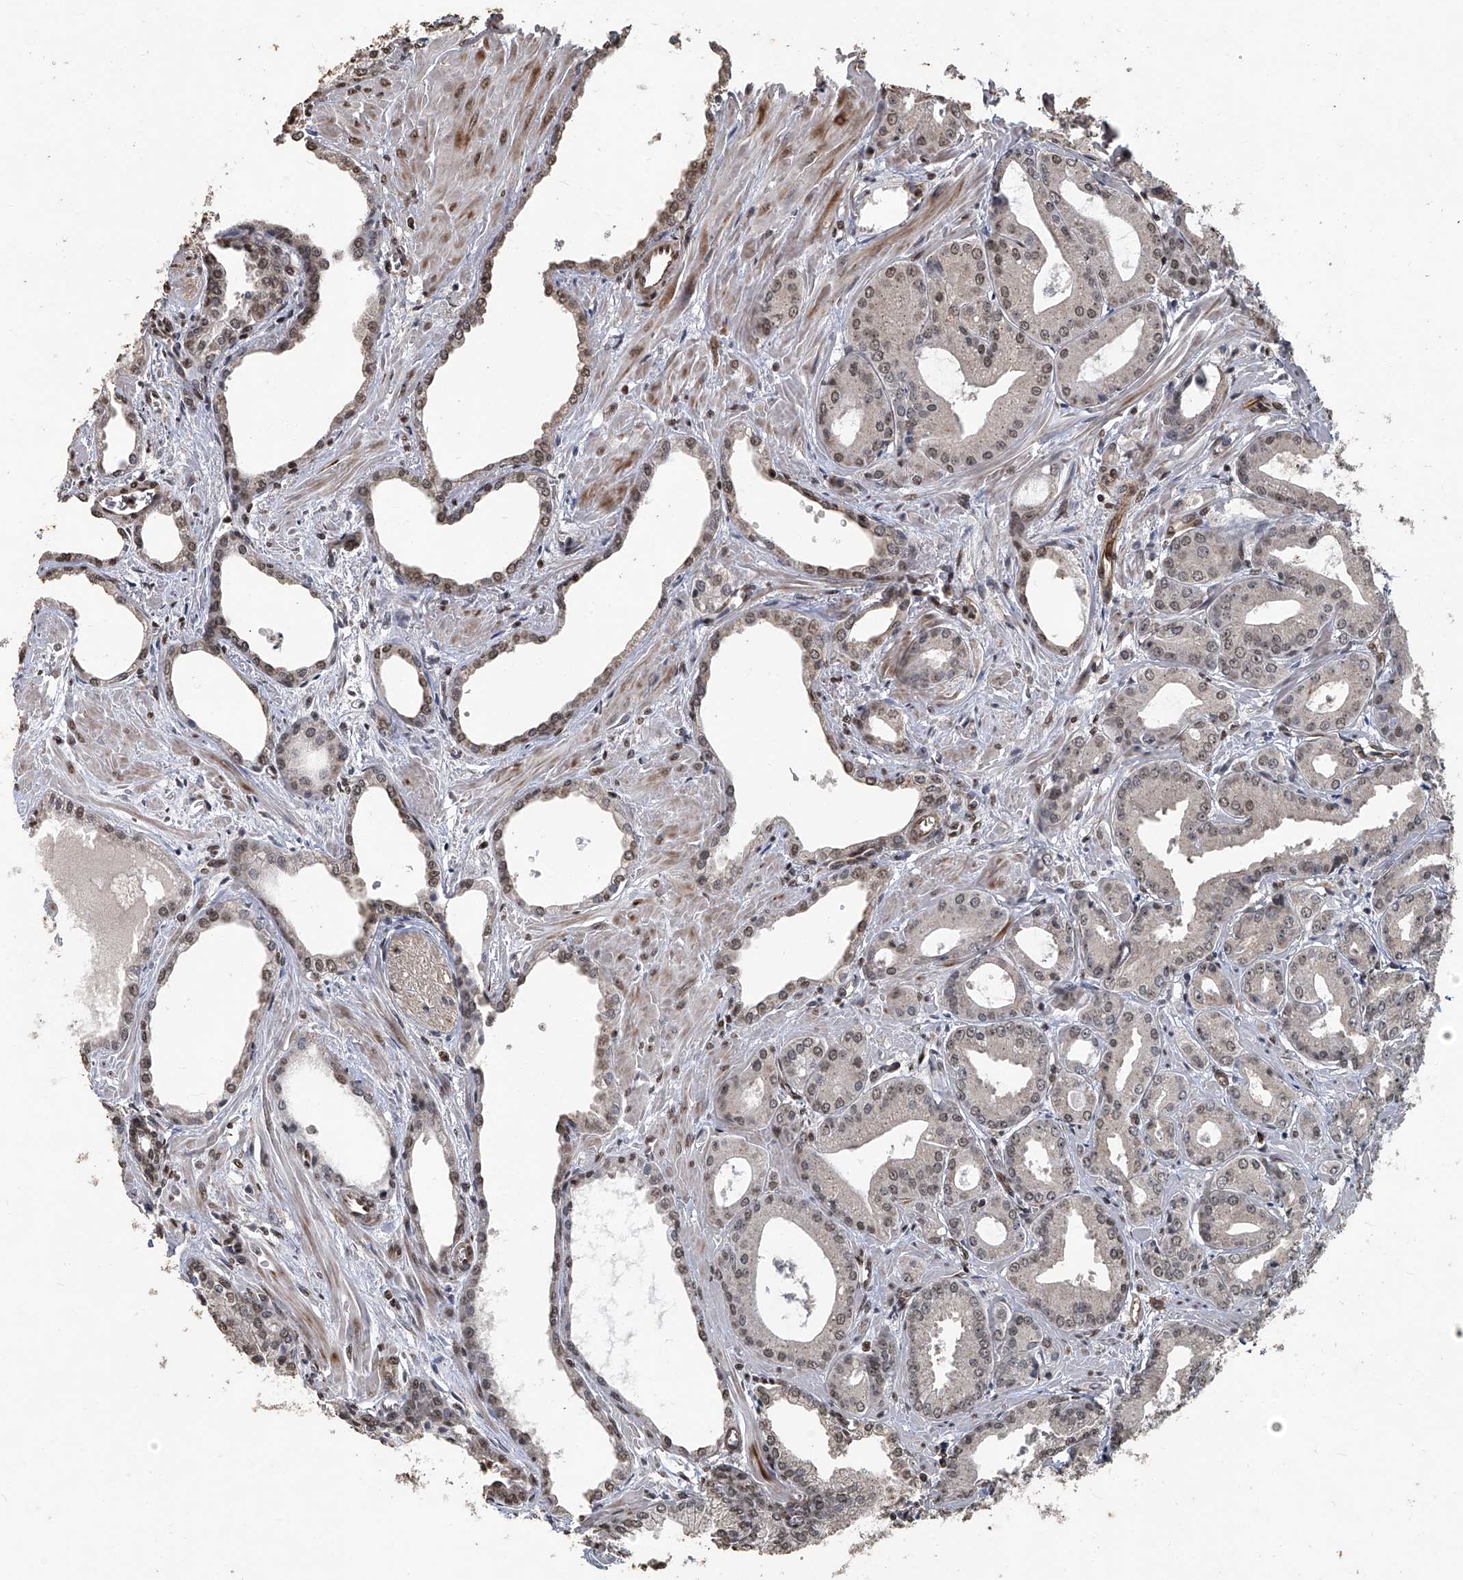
{"staining": {"intensity": "weak", "quantity": "25%-75%", "location": "nuclear"}, "tissue": "prostate cancer", "cell_type": "Tumor cells", "image_type": "cancer", "snomed": [{"axis": "morphology", "description": "Adenocarcinoma, Low grade"}, {"axis": "topography", "description": "Prostate"}], "caption": "Immunohistochemistry (IHC) micrograph of neoplastic tissue: human adenocarcinoma (low-grade) (prostate) stained using IHC displays low levels of weak protein expression localized specifically in the nuclear of tumor cells, appearing as a nuclear brown color.", "gene": "GPR132", "patient": {"sex": "male", "age": 67}}